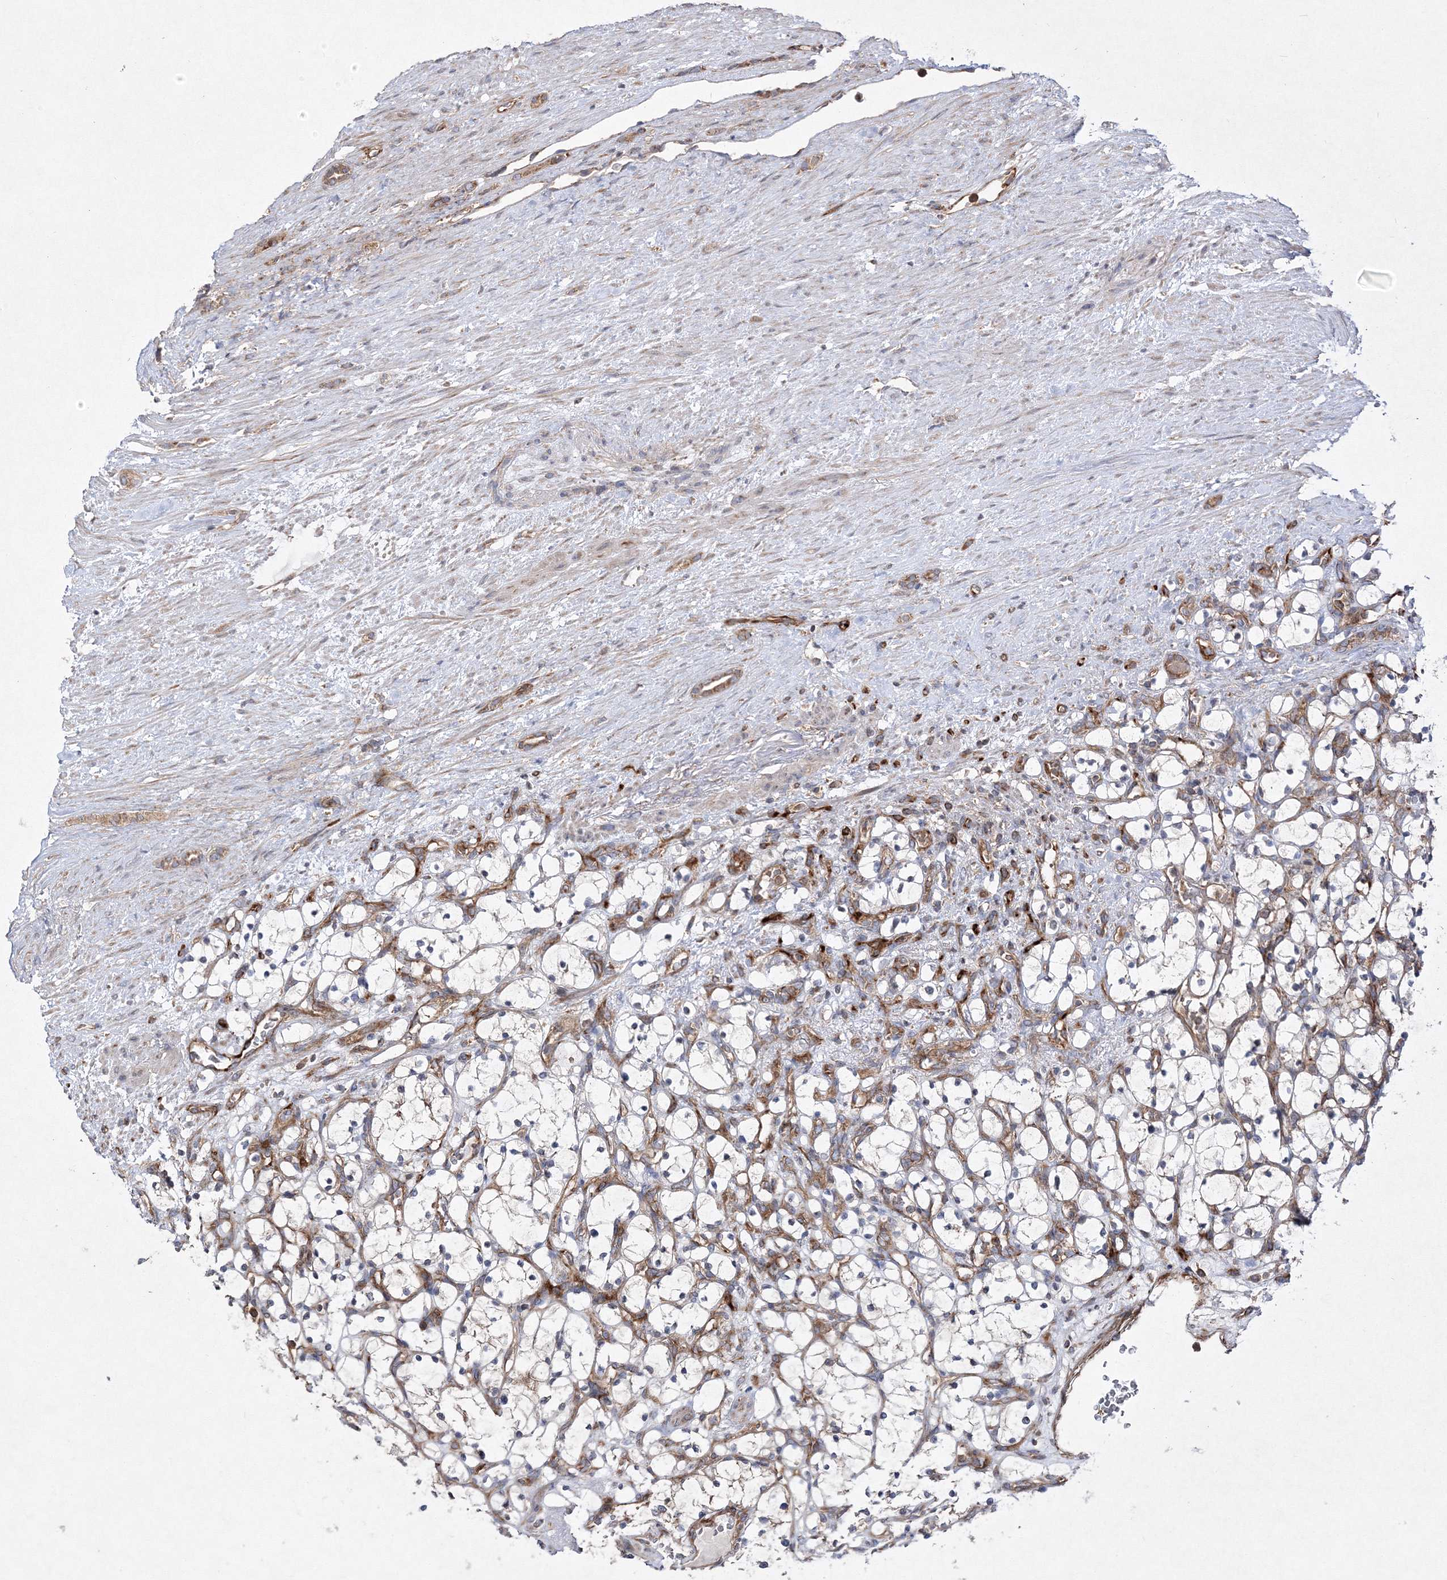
{"staining": {"intensity": "negative", "quantity": "none", "location": "none"}, "tissue": "renal cancer", "cell_type": "Tumor cells", "image_type": "cancer", "snomed": [{"axis": "morphology", "description": "Adenocarcinoma, NOS"}, {"axis": "topography", "description": "Kidney"}], "caption": "A micrograph of renal cancer (adenocarcinoma) stained for a protein exhibits no brown staining in tumor cells.", "gene": "DNAJC13", "patient": {"sex": "female", "age": 69}}